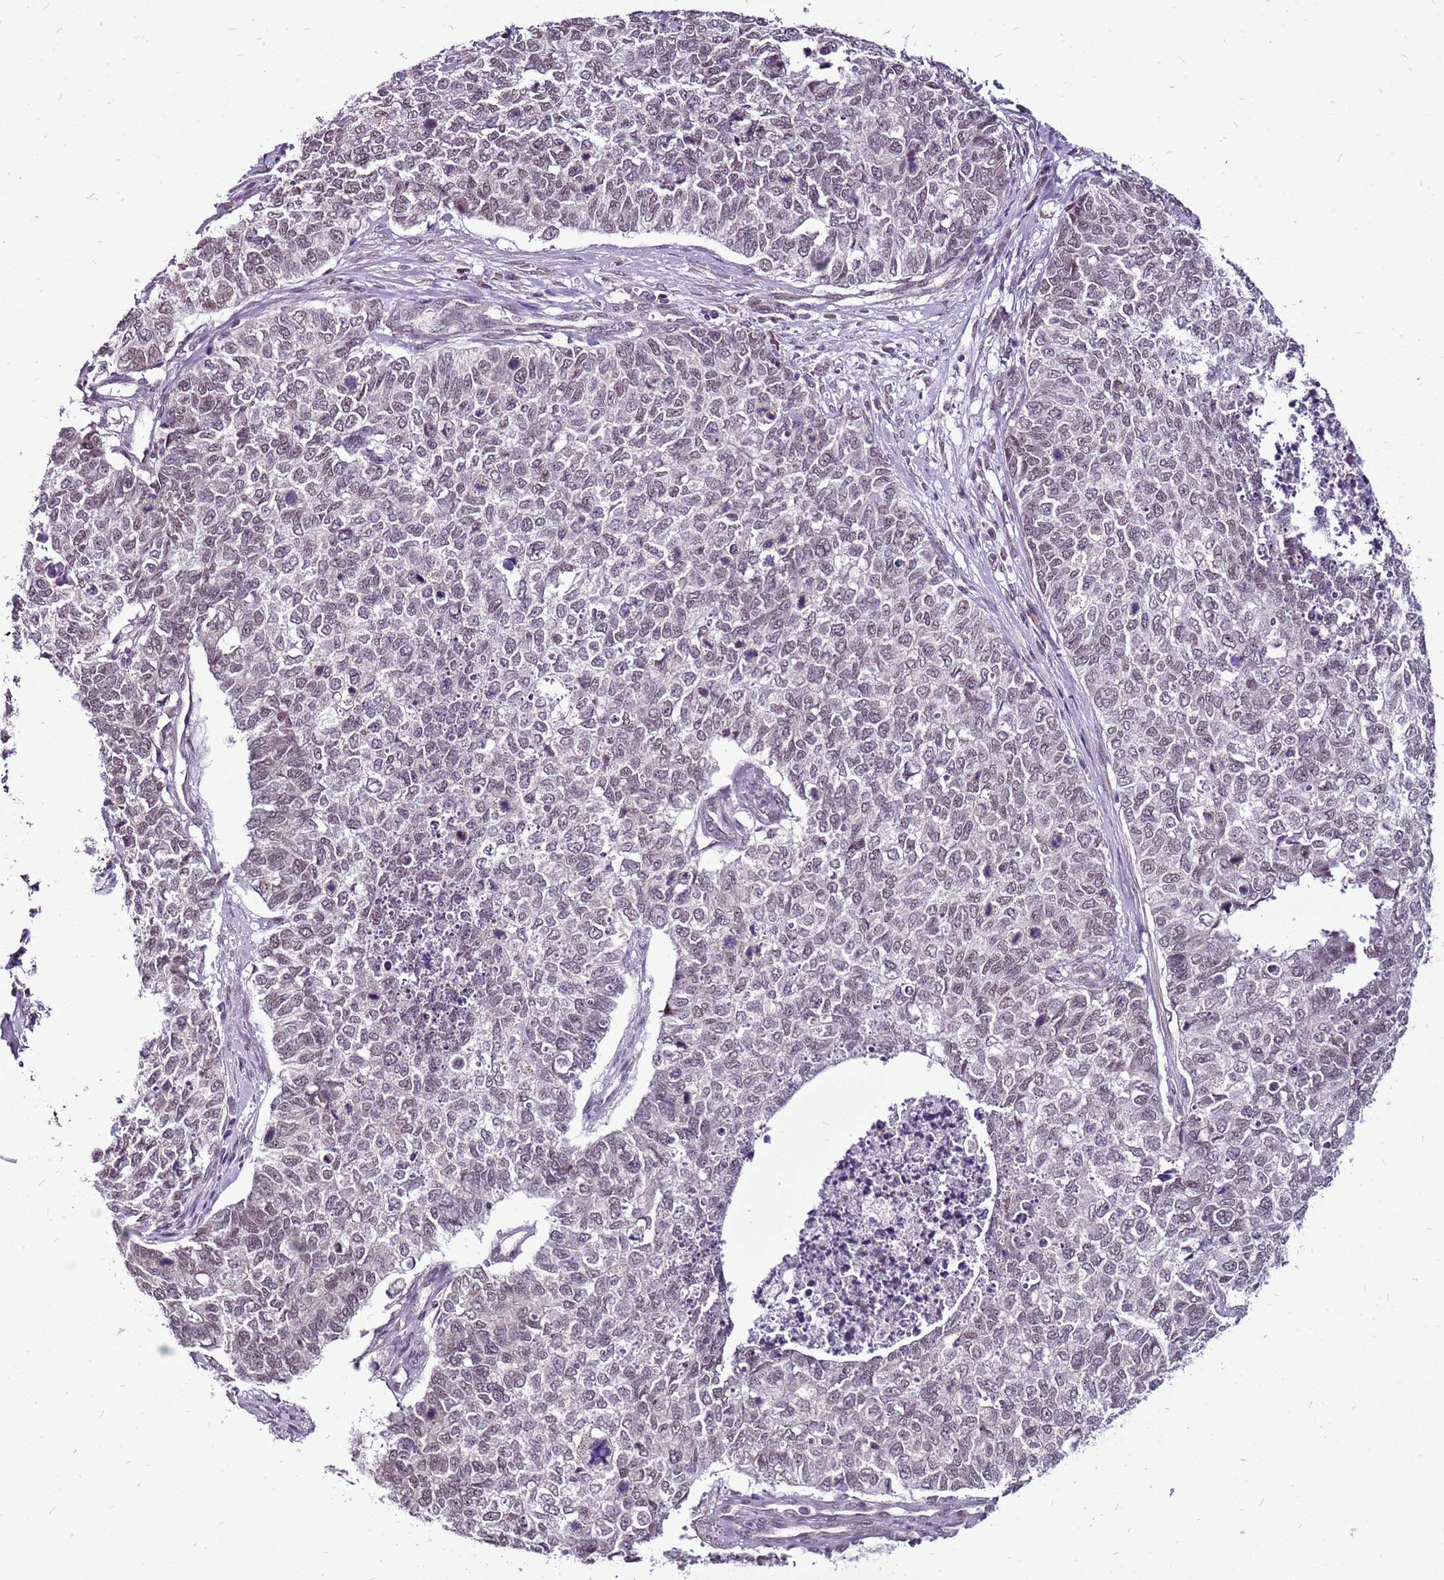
{"staining": {"intensity": "weak", "quantity": "25%-75%", "location": "nuclear"}, "tissue": "cervical cancer", "cell_type": "Tumor cells", "image_type": "cancer", "snomed": [{"axis": "morphology", "description": "Squamous cell carcinoma, NOS"}, {"axis": "topography", "description": "Cervix"}], "caption": "Immunohistochemical staining of human squamous cell carcinoma (cervical) shows low levels of weak nuclear staining in about 25%-75% of tumor cells.", "gene": "CCDC166", "patient": {"sex": "female", "age": 63}}